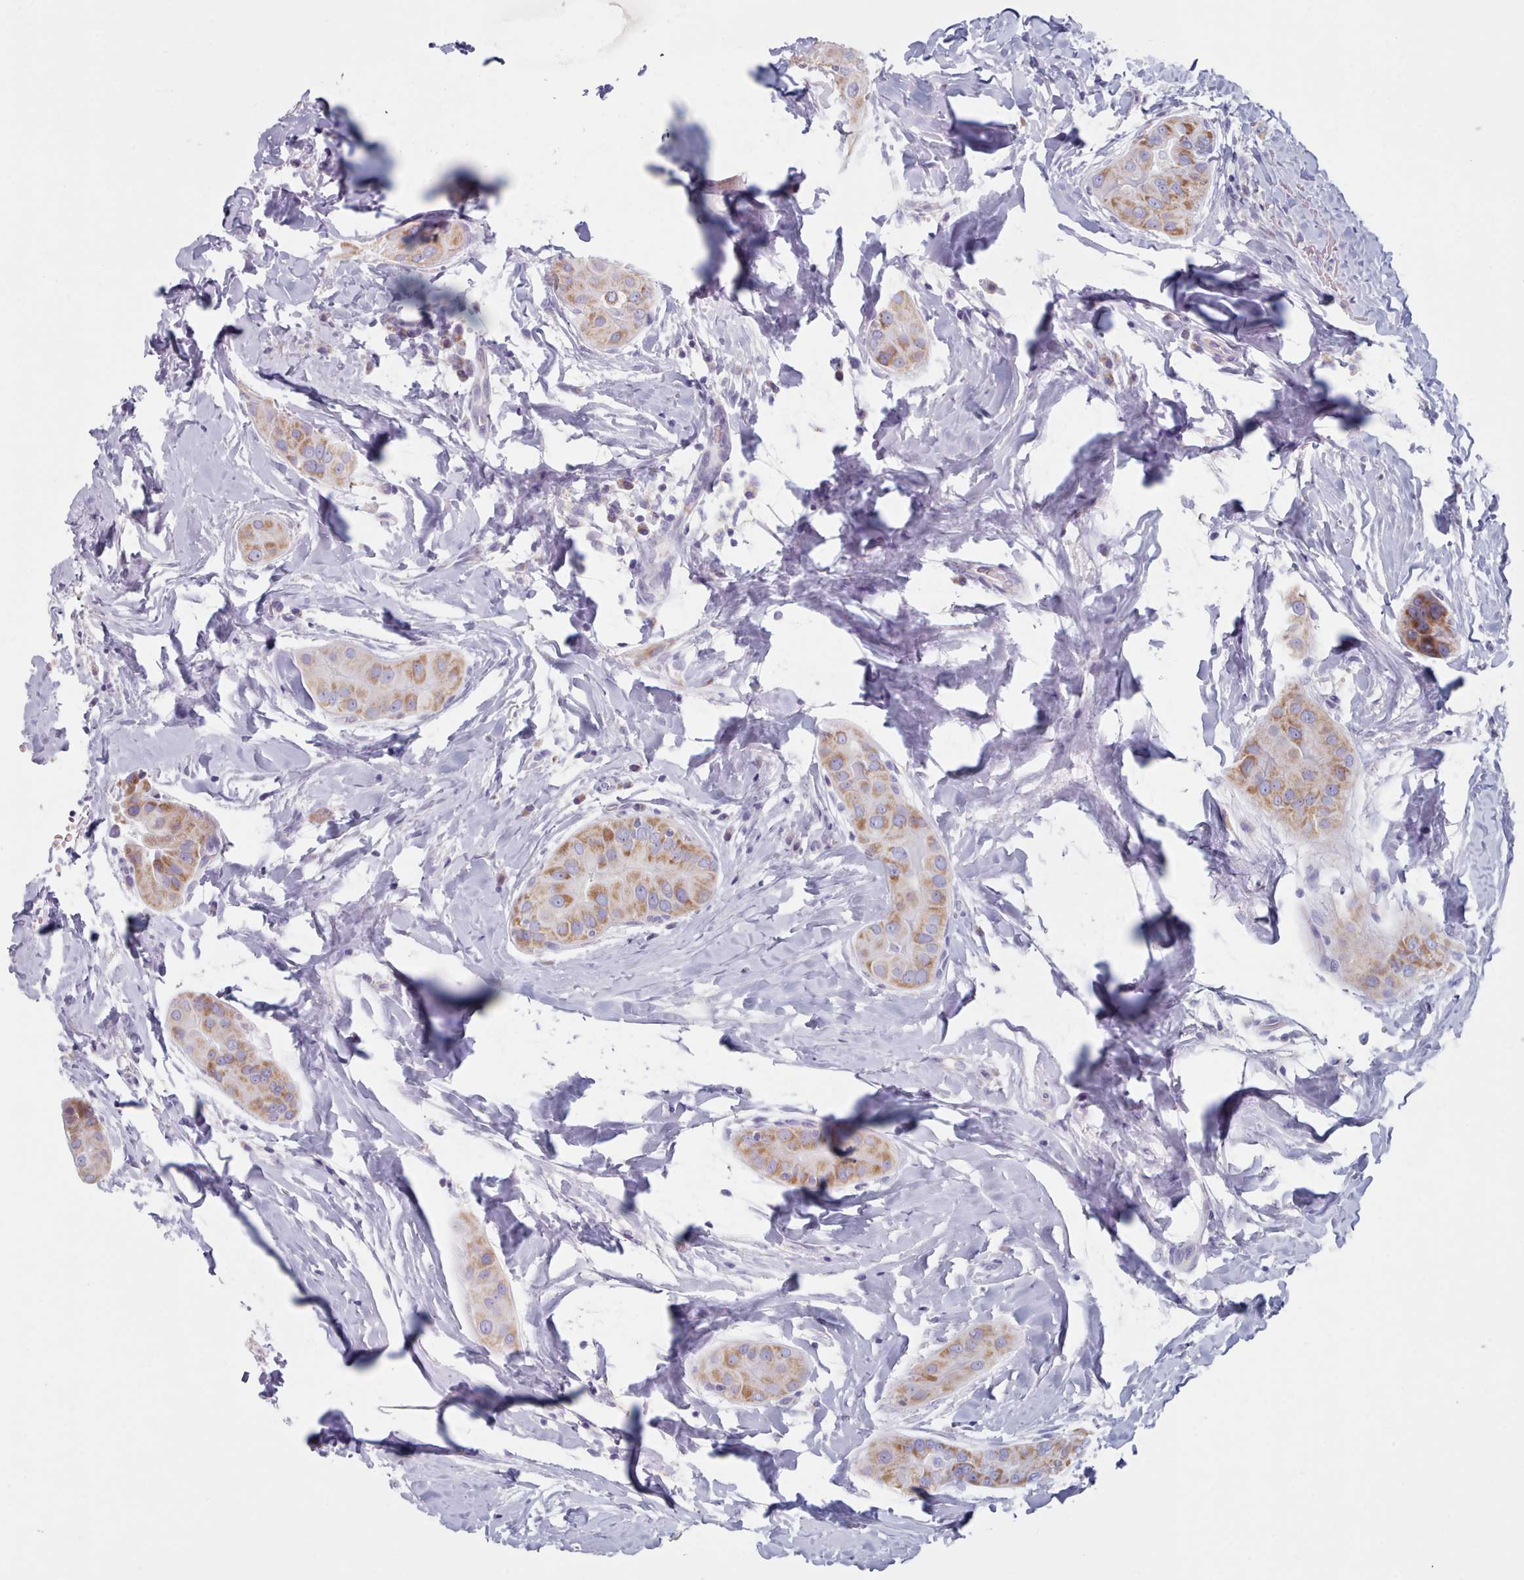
{"staining": {"intensity": "moderate", "quantity": ">75%", "location": "cytoplasmic/membranous"}, "tissue": "thyroid cancer", "cell_type": "Tumor cells", "image_type": "cancer", "snomed": [{"axis": "morphology", "description": "Papillary adenocarcinoma, NOS"}, {"axis": "topography", "description": "Thyroid gland"}], "caption": "Protein staining demonstrates moderate cytoplasmic/membranous staining in approximately >75% of tumor cells in thyroid cancer (papillary adenocarcinoma).", "gene": "HAO1", "patient": {"sex": "male", "age": 33}}